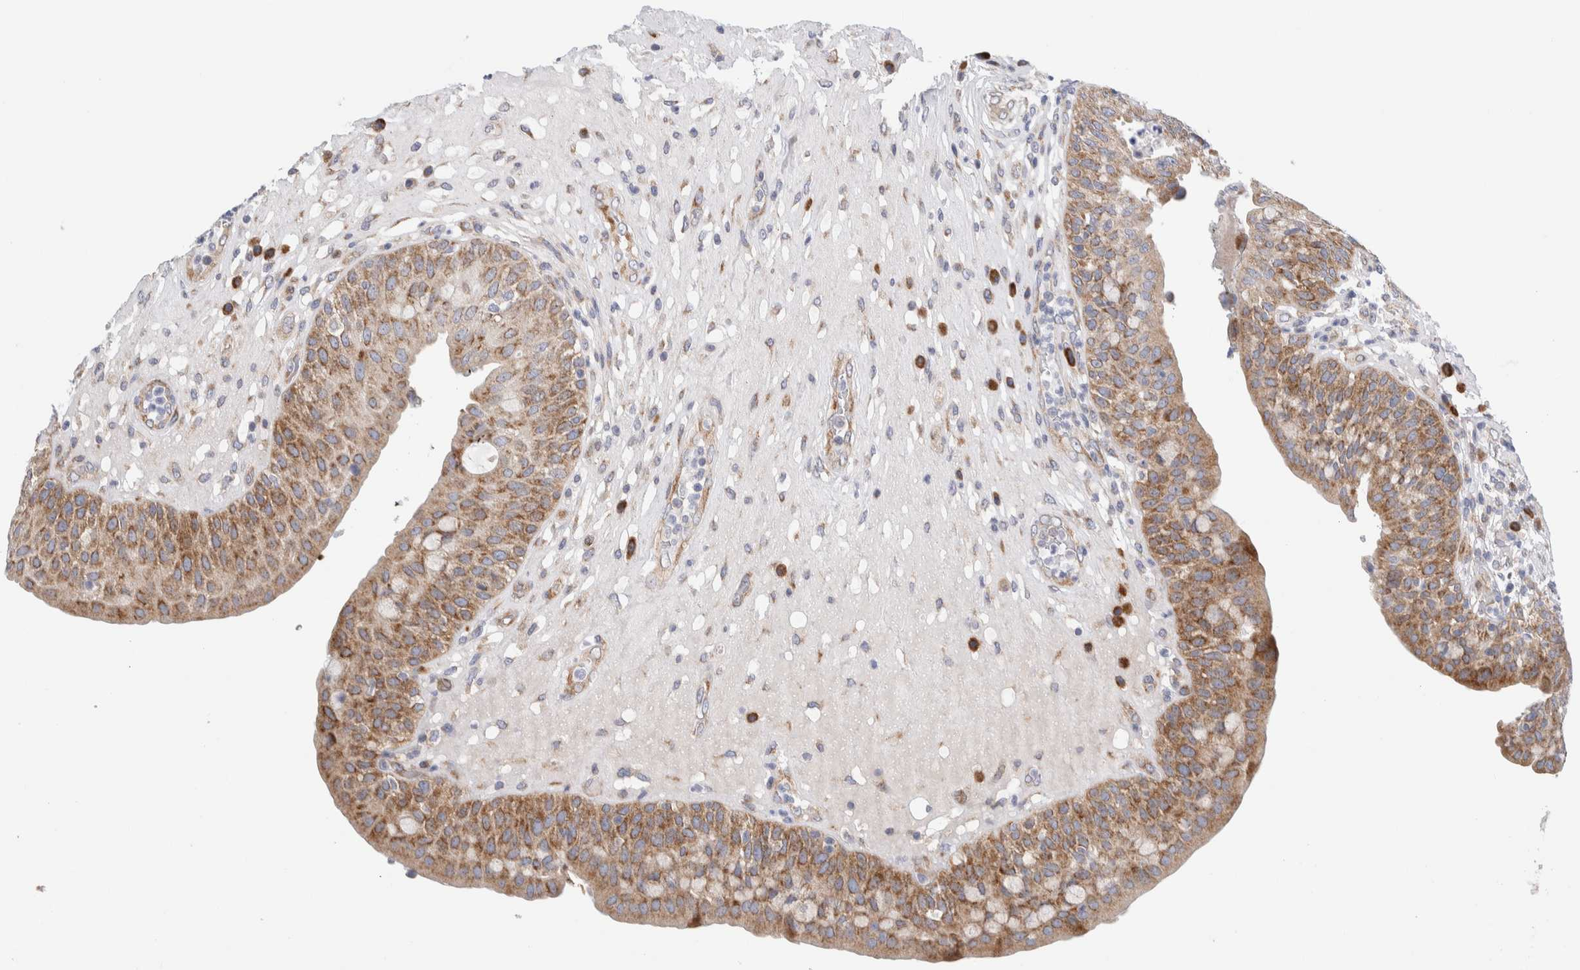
{"staining": {"intensity": "moderate", "quantity": ">75%", "location": "cytoplasmic/membranous"}, "tissue": "urinary bladder", "cell_type": "Urothelial cells", "image_type": "normal", "snomed": [{"axis": "morphology", "description": "Normal tissue, NOS"}, {"axis": "topography", "description": "Urinary bladder"}], "caption": "Protein analysis of unremarkable urinary bladder reveals moderate cytoplasmic/membranous staining in approximately >75% of urothelial cells. Using DAB (brown) and hematoxylin (blue) stains, captured at high magnification using brightfield microscopy.", "gene": "RACK1", "patient": {"sex": "female", "age": 62}}